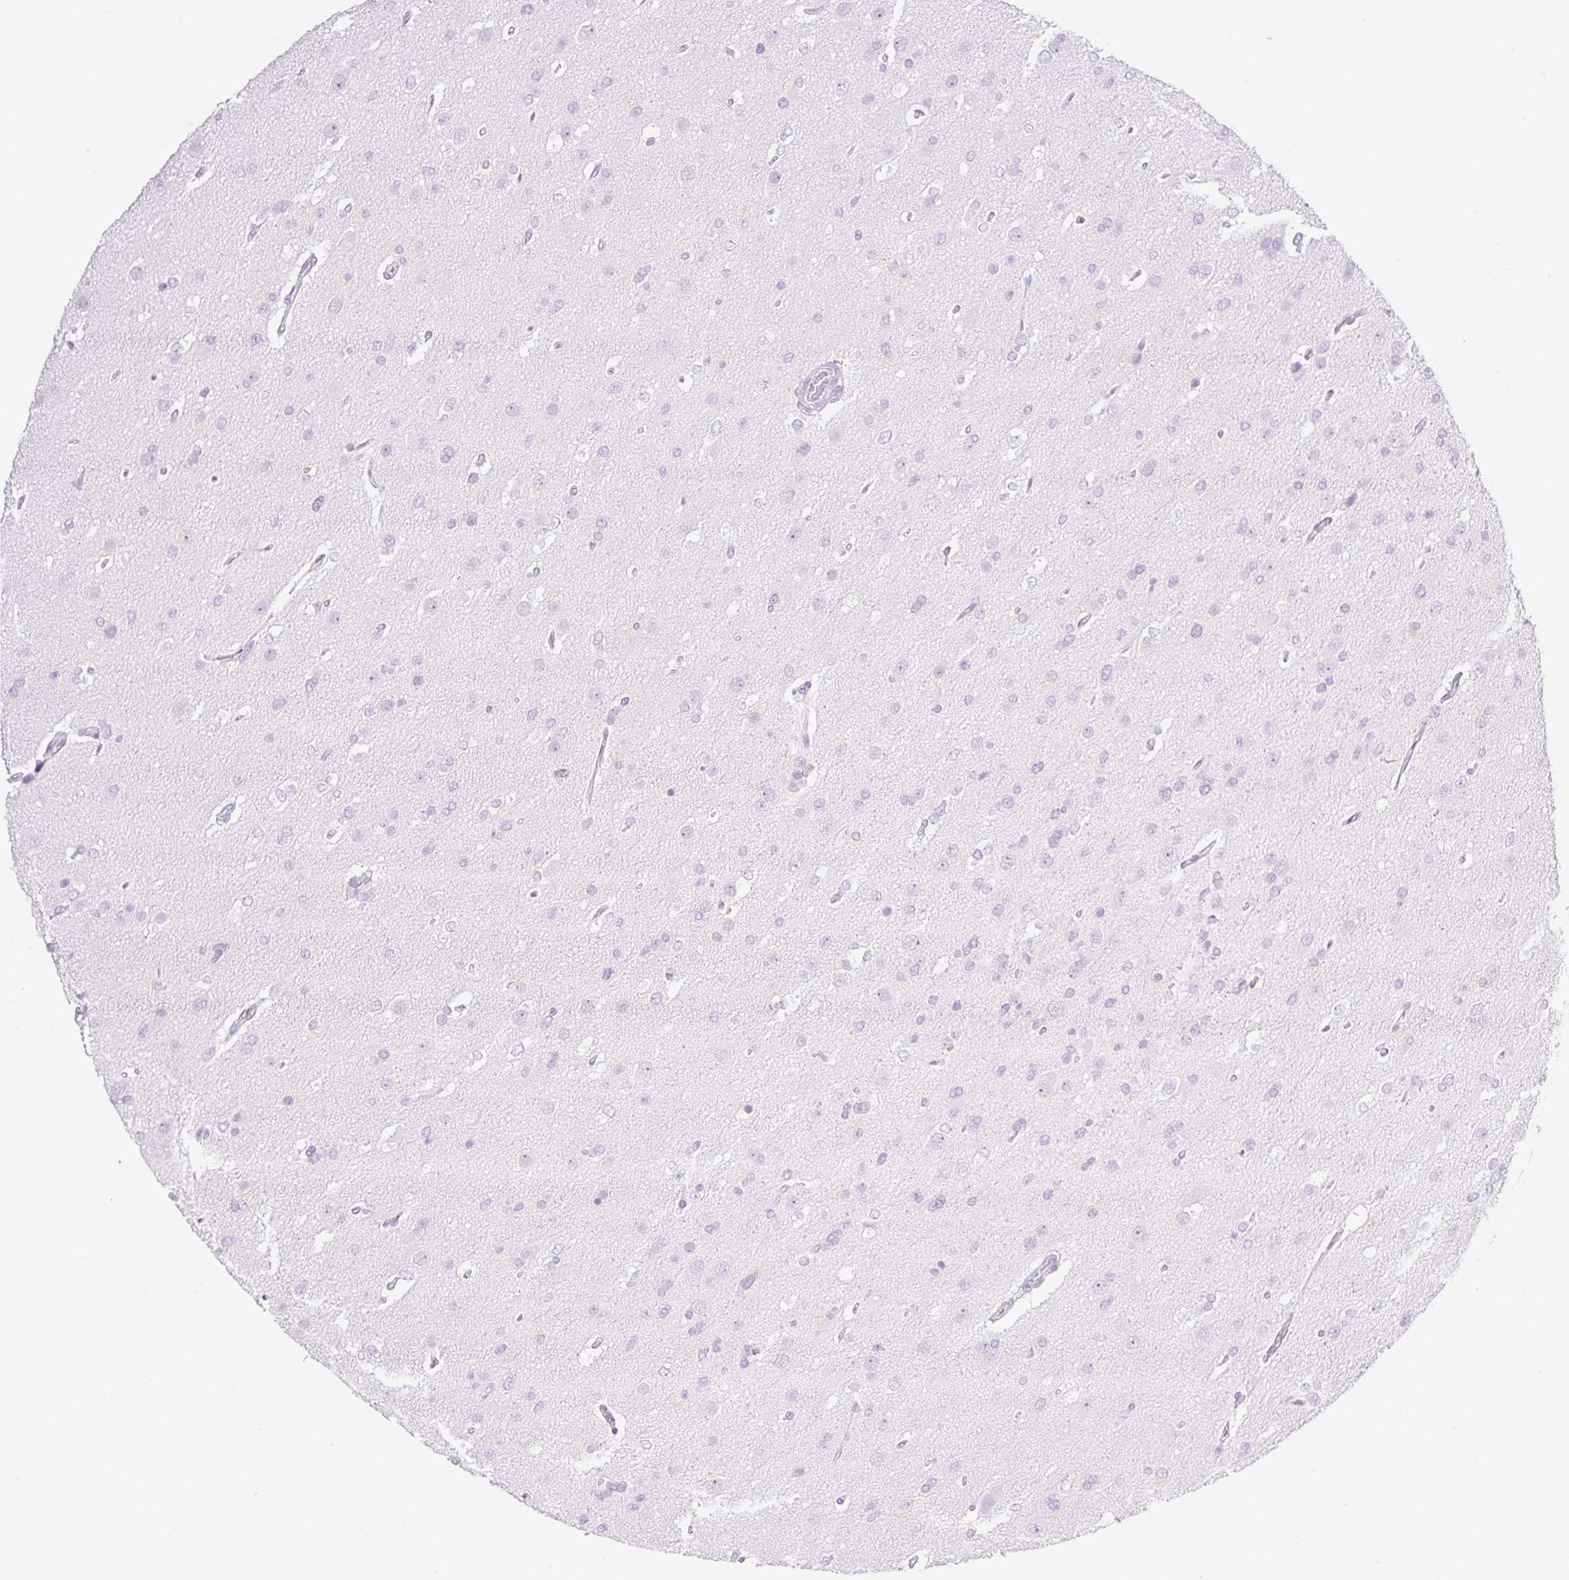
{"staining": {"intensity": "negative", "quantity": "none", "location": "none"}, "tissue": "glioma", "cell_type": "Tumor cells", "image_type": "cancer", "snomed": [{"axis": "morphology", "description": "Glioma, malignant, High grade"}, {"axis": "topography", "description": "Brain"}], "caption": "This is a image of IHC staining of malignant high-grade glioma, which shows no staining in tumor cells.", "gene": "CDX1", "patient": {"sex": "male", "age": 53}}